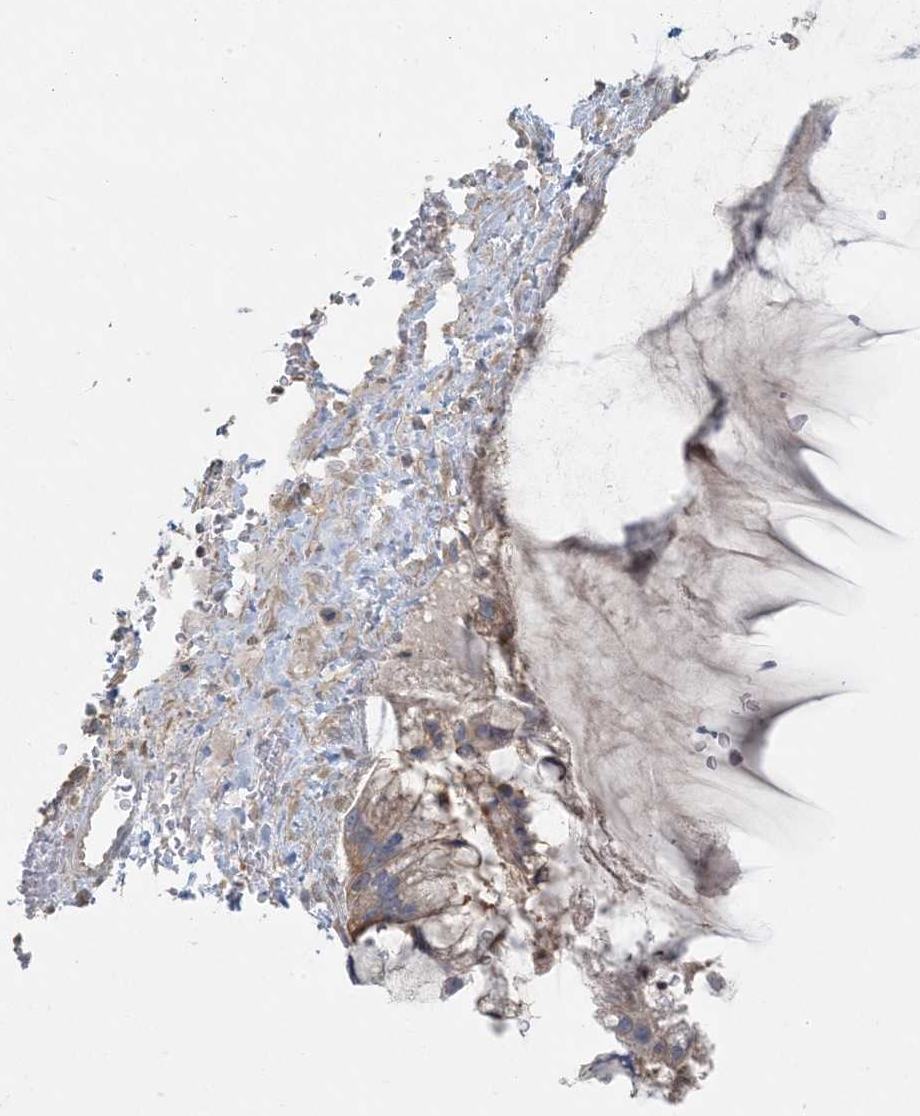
{"staining": {"intensity": "moderate", "quantity": ">75%", "location": "cytoplasmic/membranous"}, "tissue": "ovarian cancer", "cell_type": "Tumor cells", "image_type": "cancer", "snomed": [{"axis": "morphology", "description": "Cystadenocarcinoma, mucinous, NOS"}, {"axis": "topography", "description": "Ovary"}], "caption": "An immunohistochemistry (IHC) micrograph of neoplastic tissue is shown. Protein staining in brown shows moderate cytoplasmic/membranous positivity in ovarian cancer within tumor cells.", "gene": "HACL1", "patient": {"sex": "female", "age": 37}}